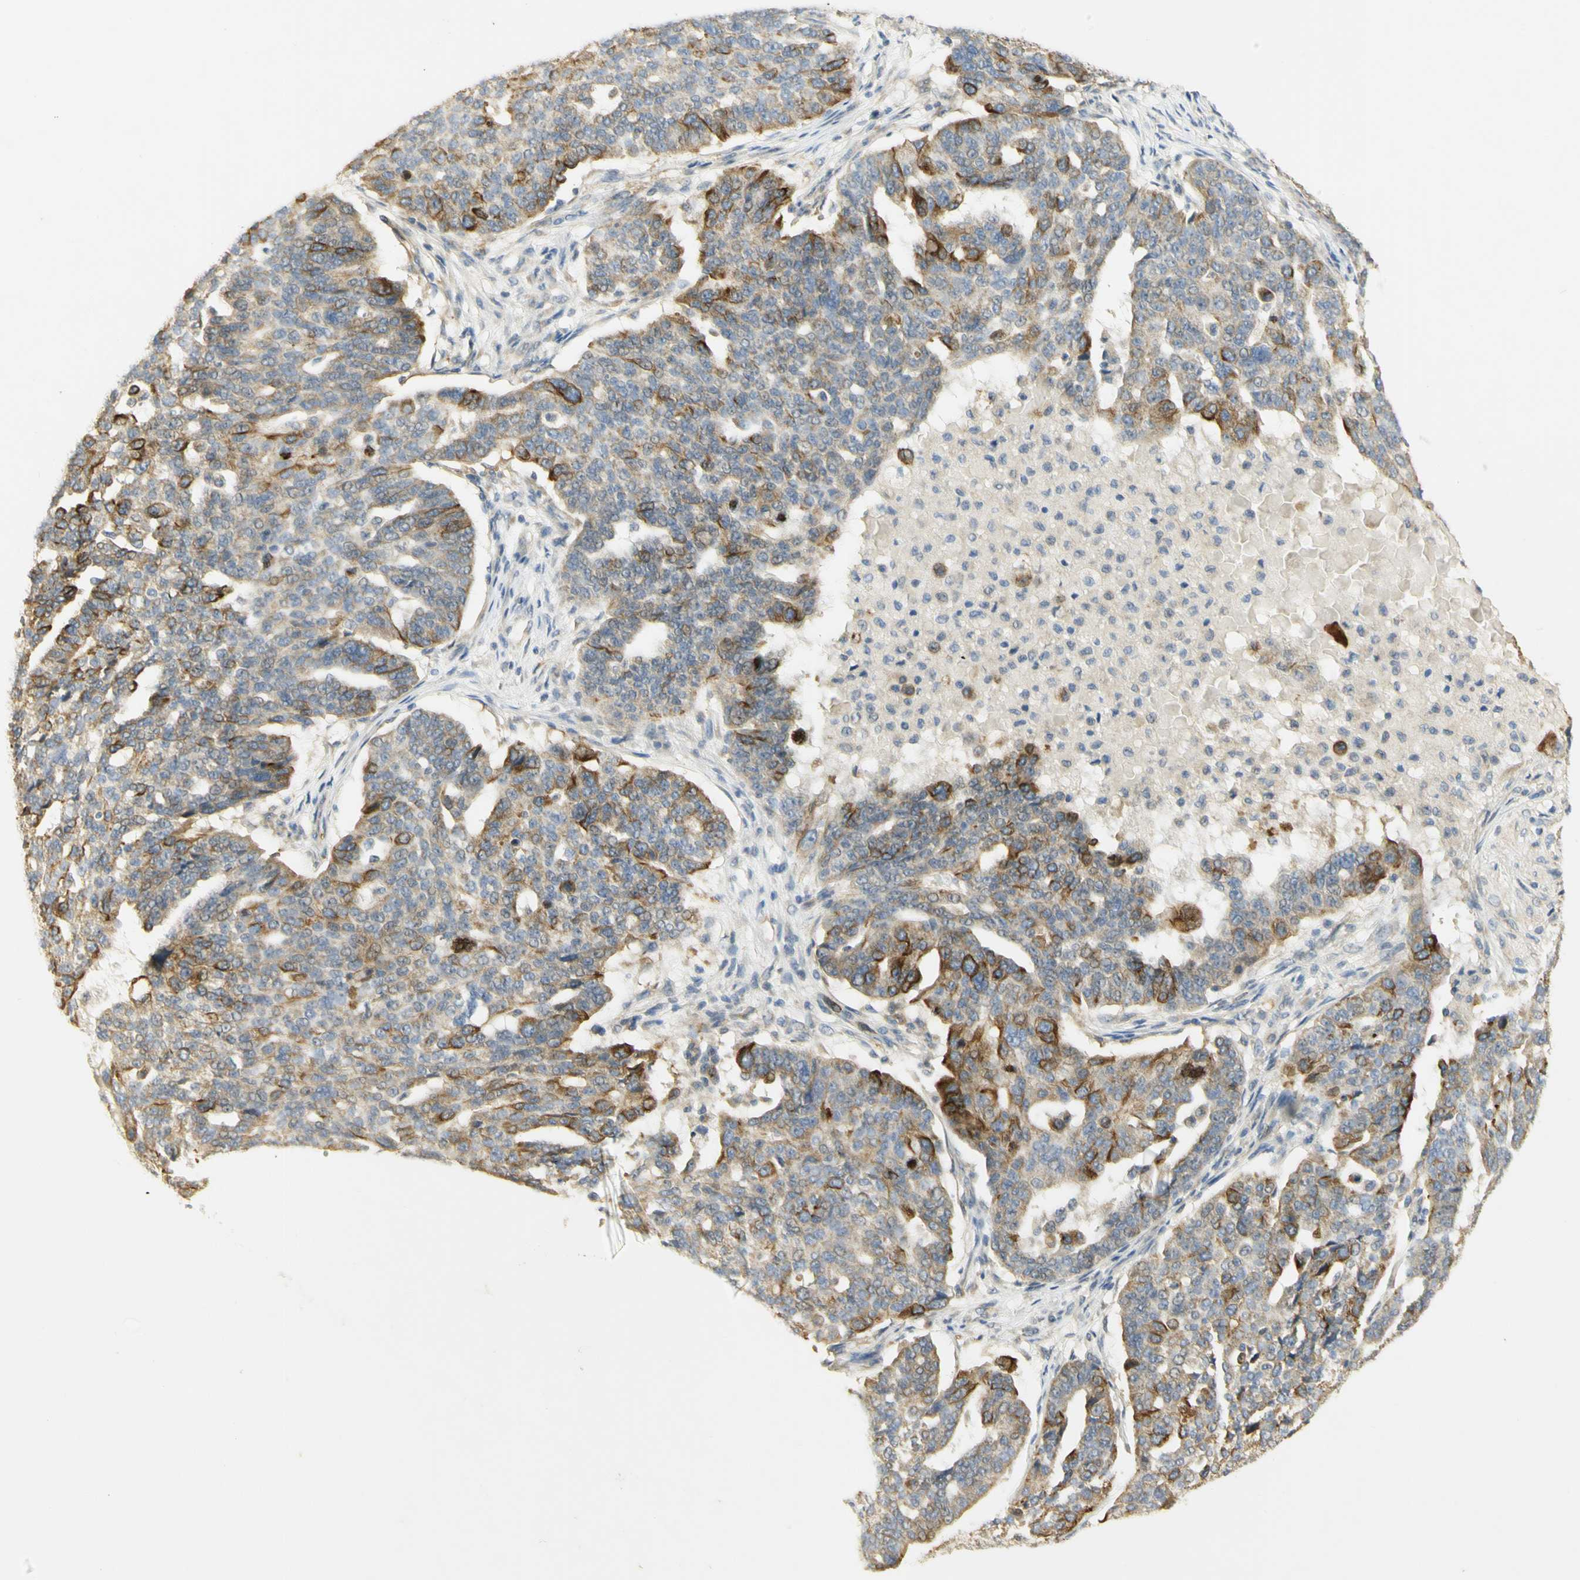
{"staining": {"intensity": "strong", "quantity": "25%-75%", "location": "cytoplasmic/membranous"}, "tissue": "ovarian cancer", "cell_type": "Tumor cells", "image_type": "cancer", "snomed": [{"axis": "morphology", "description": "Cystadenocarcinoma, serous, NOS"}, {"axis": "topography", "description": "Ovary"}], "caption": "Brown immunohistochemical staining in human ovarian cancer exhibits strong cytoplasmic/membranous expression in about 25%-75% of tumor cells.", "gene": "KIF11", "patient": {"sex": "female", "age": 59}}